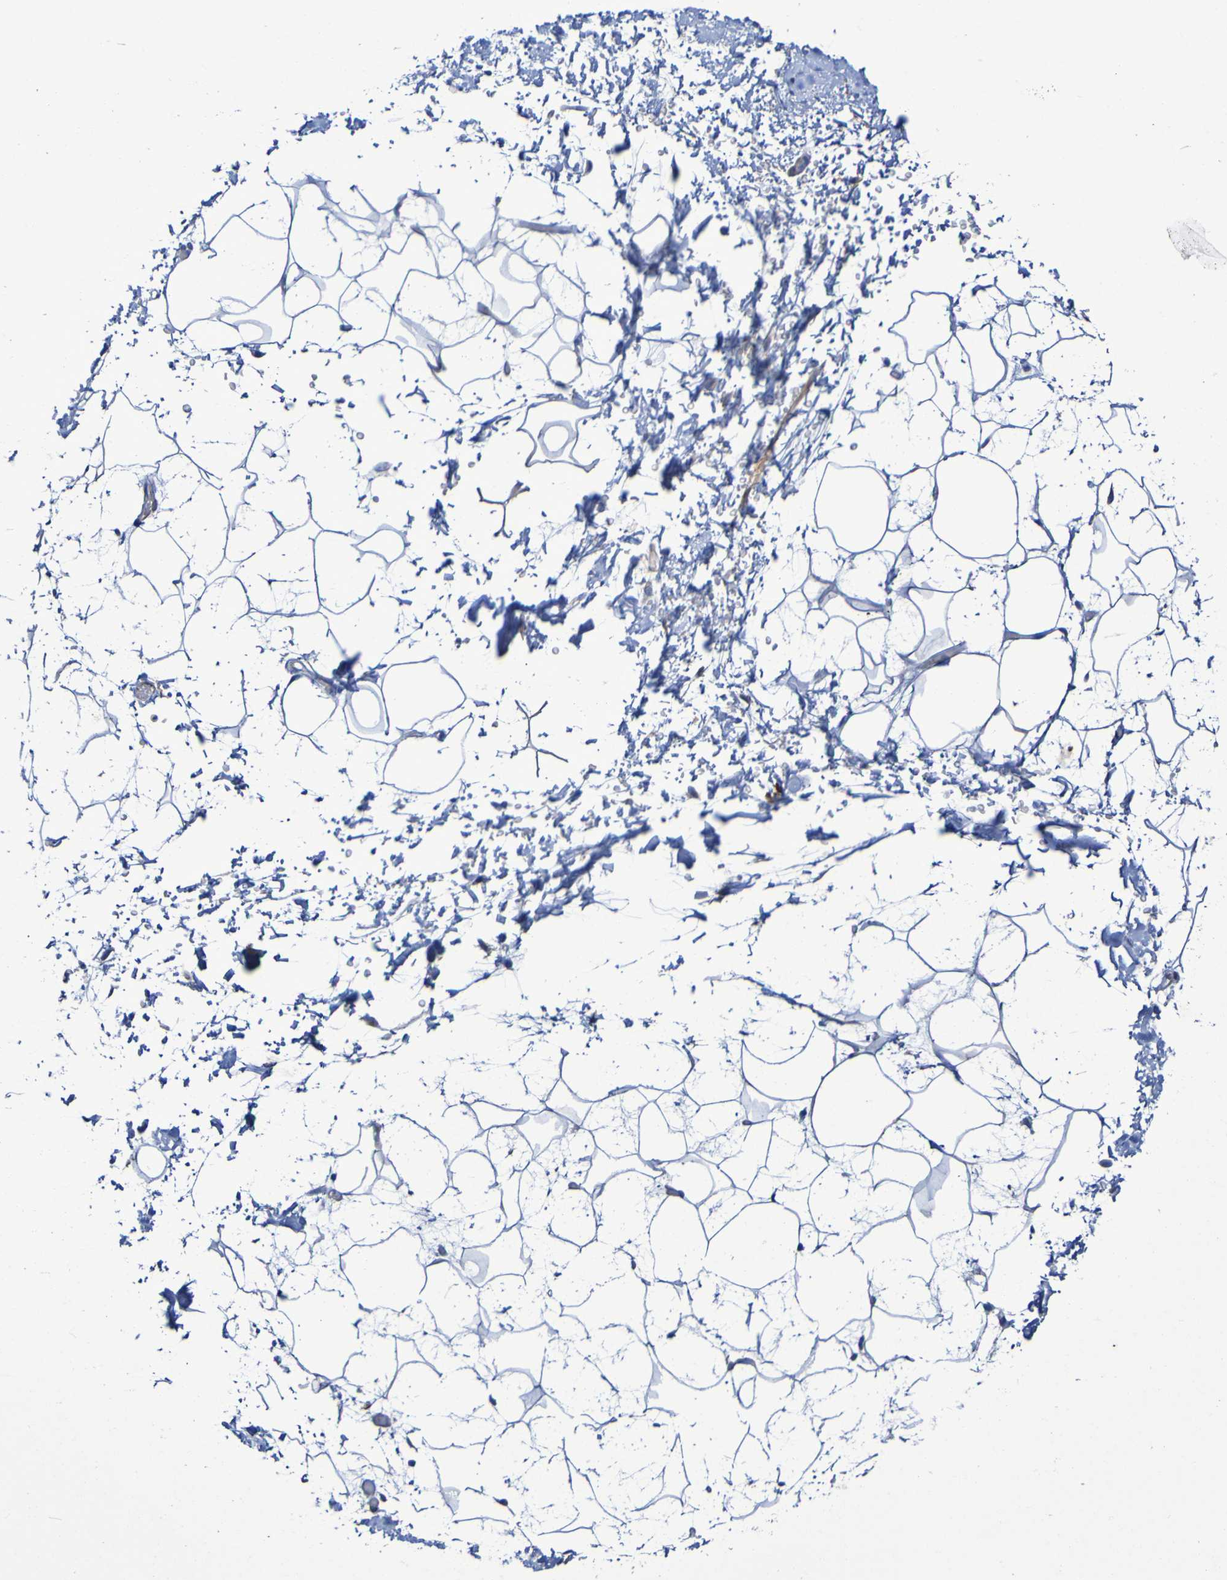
{"staining": {"intensity": "negative", "quantity": "none", "location": "none"}, "tissue": "adipose tissue", "cell_type": "Adipocytes", "image_type": "normal", "snomed": [{"axis": "morphology", "description": "Normal tissue, NOS"}, {"axis": "topography", "description": "Soft tissue"}], "caption": "An IHC photomicrograph of benign adipose tissue is shown. There is no staining in adipocytes of adipose tissue.", "gene": "LPP", "patient": {"sex": "male", "age": 72}}